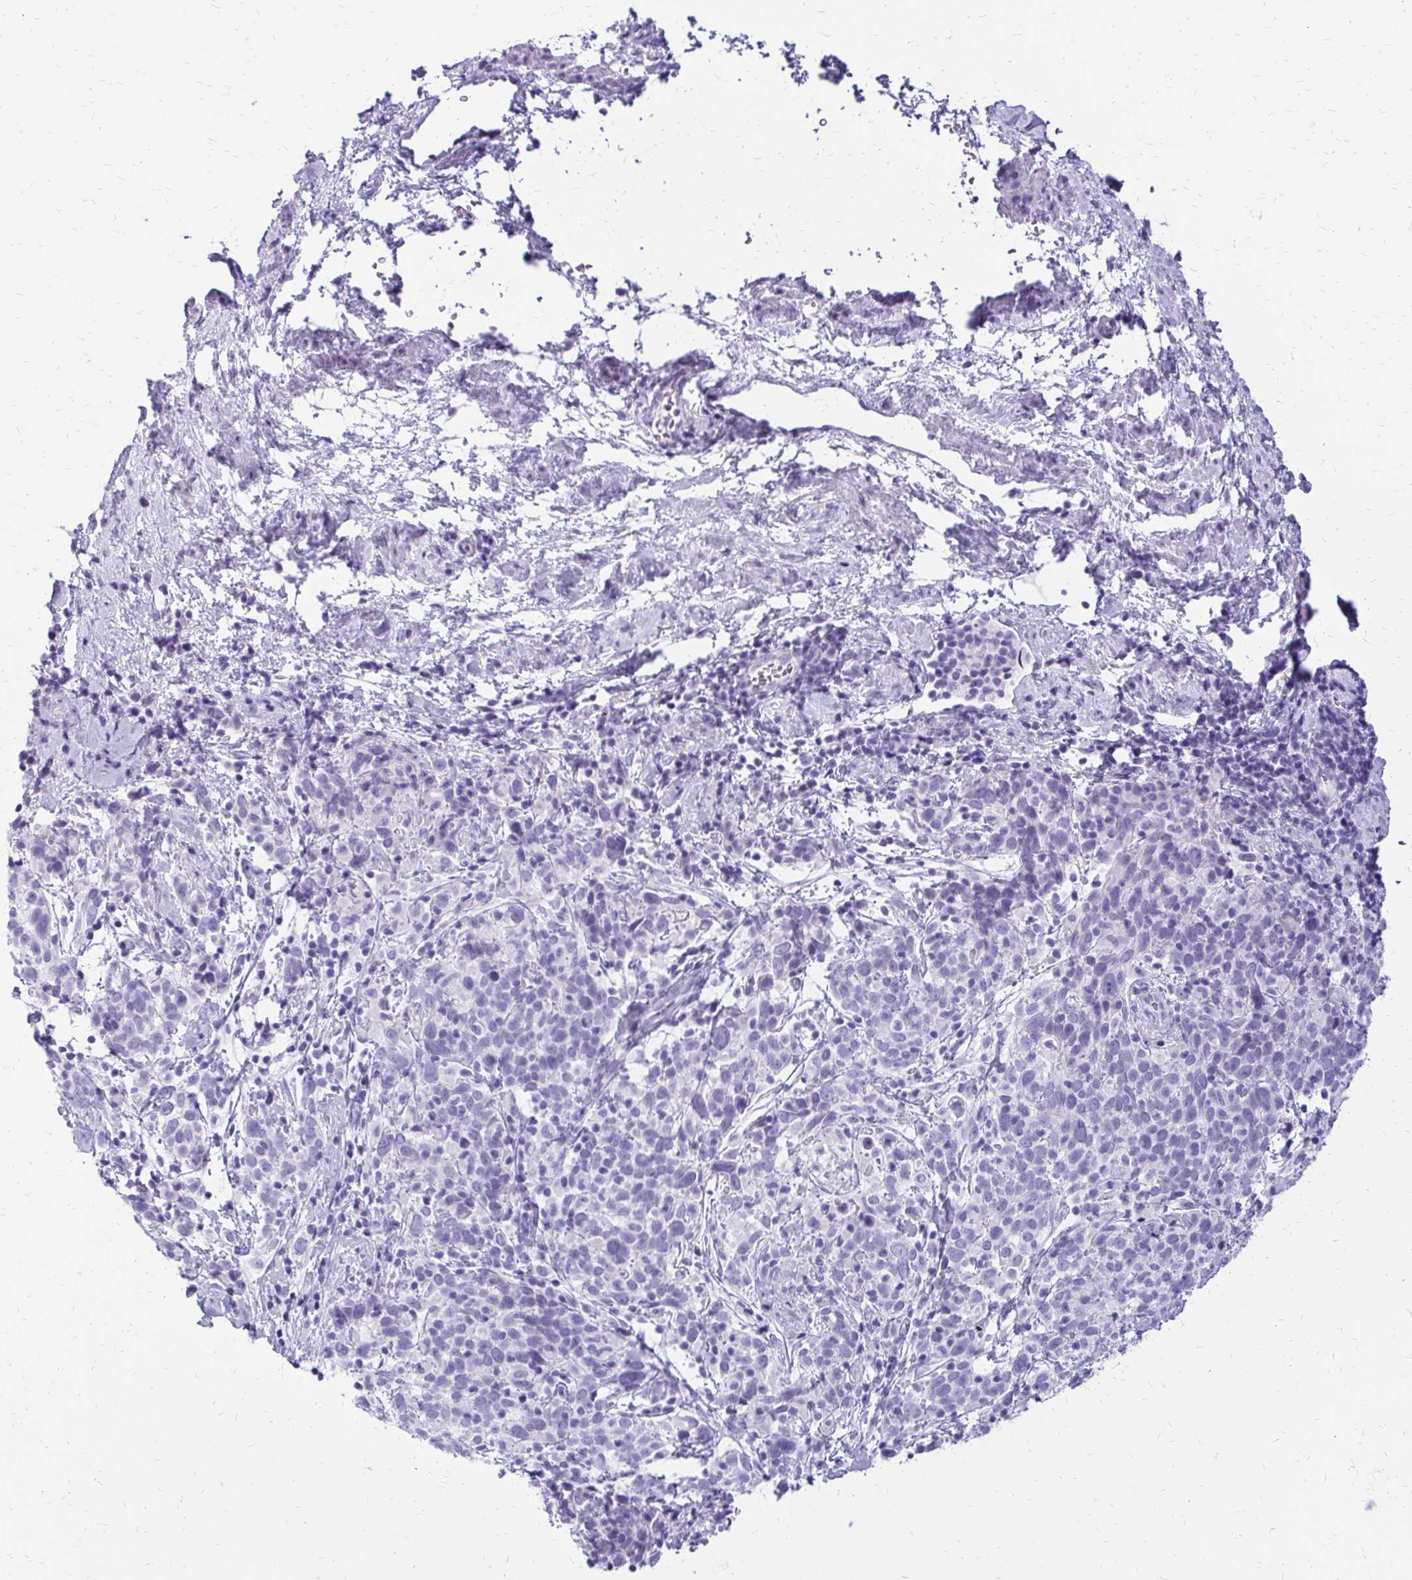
{"staining": {"intensity": "negative", "quantity": "none", "location": "none"}, "tissue": "cervical cancer", "cell_type": "Tumor cells", "image_type": "cancer", "snomed": [{"axis": "morphology", "description": "Squamous cell carcinoma, NOS"}, {"axis": "topography", "description": "Cervix"}], "caption": "Tumor cells are negative for brown protein staining in squamous cell carcinoma (cervical).", "gene": "SLC32A1", "patient": {"sex": "female", "age": 61}}